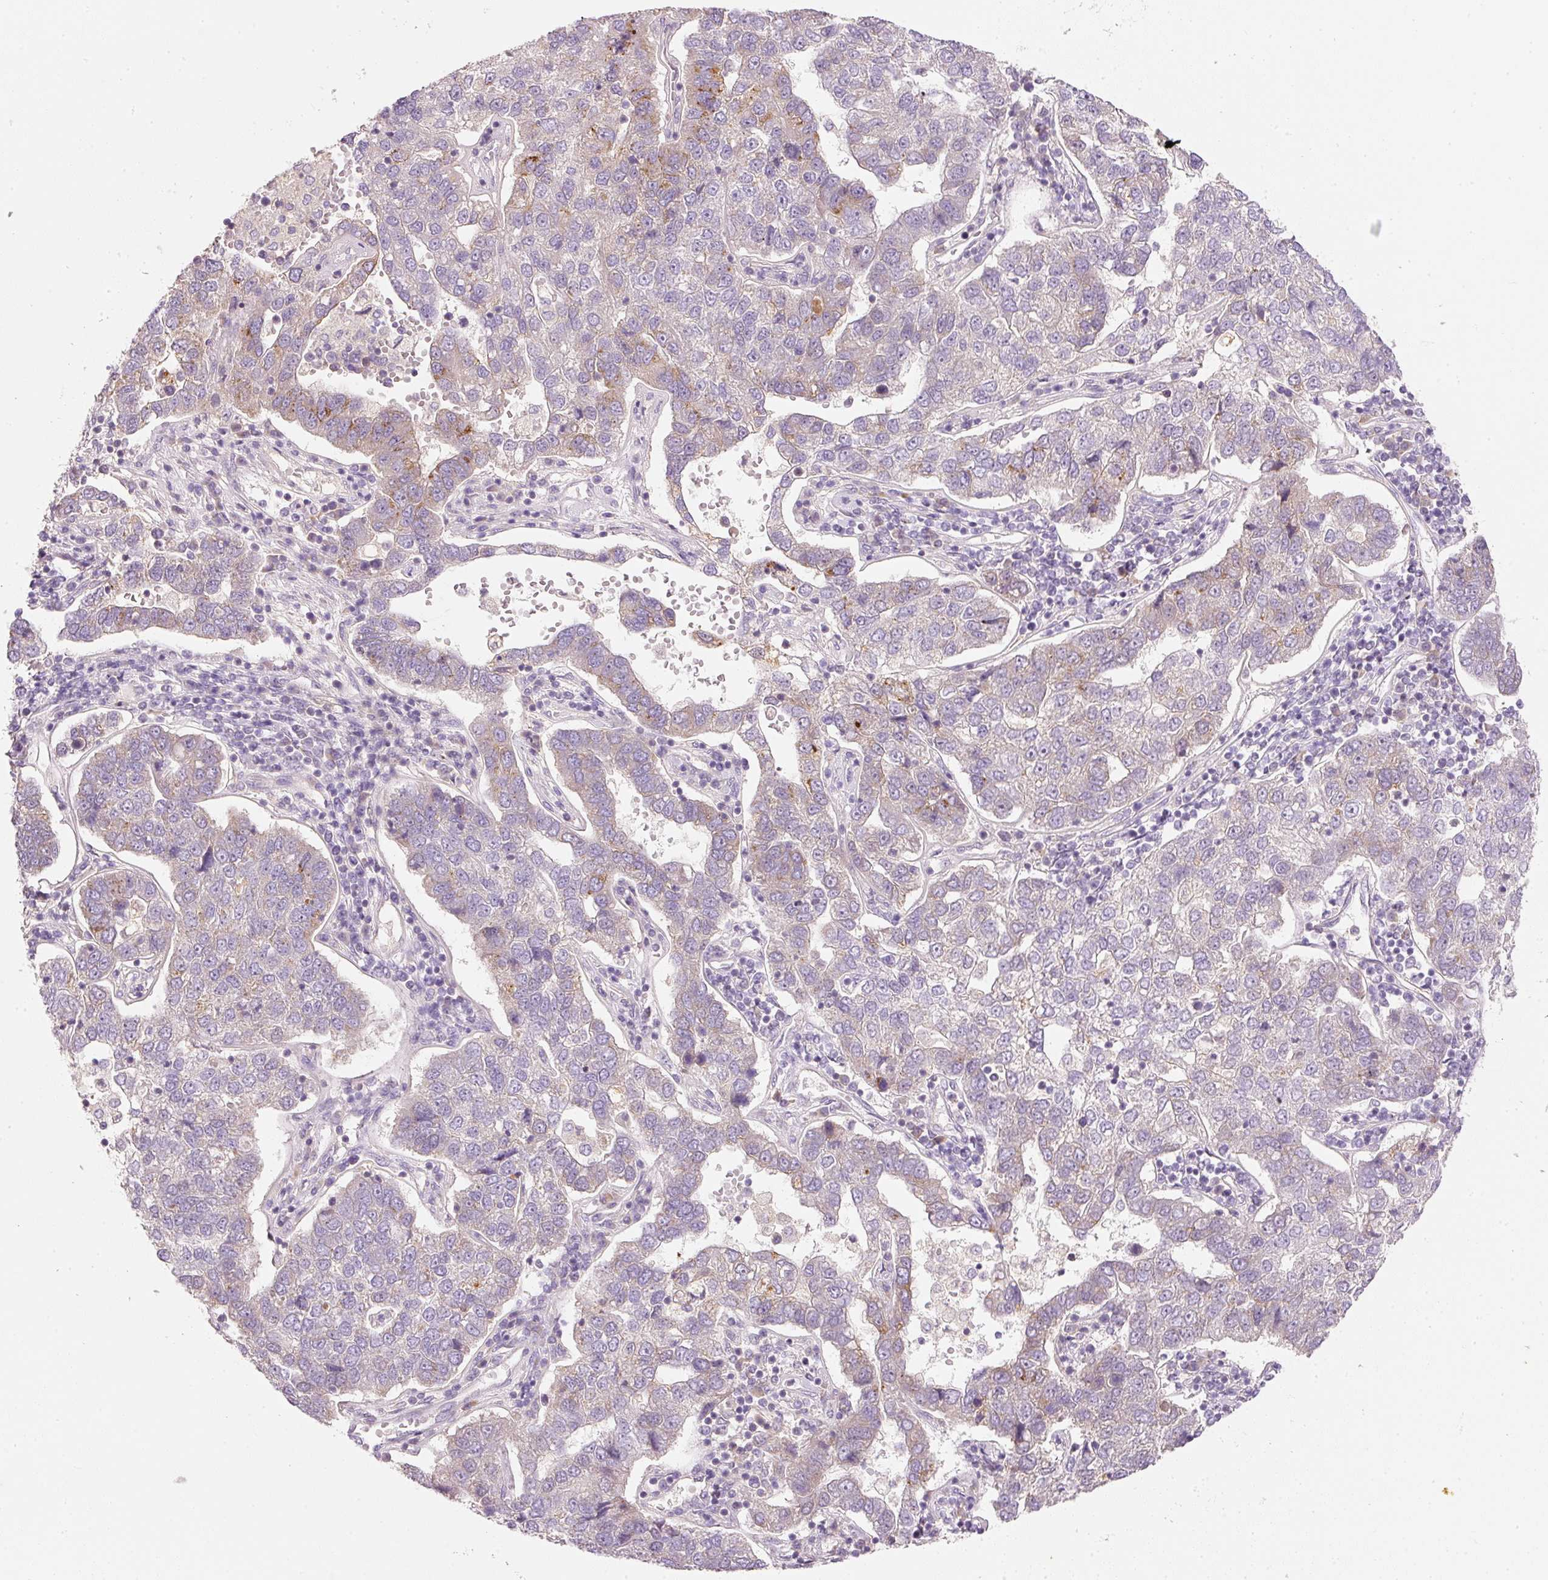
{"staining": {"intensity": "moderate", "quantity": "<25%", "location": "cytoplasmic/membranous"}, "tissue": "pancreatic cancer", "cell_type": "Tumor cells", "image_type": "cancer", "snomed": [{"axis": "morphology", "description": "Adenocarcinoma, NOS"}, {"axis": "topography", "description": "Pancreas"}], "caption": "Human pancreatic cancer (adenocarcinoma) stained with a protein marker displays moderate staining in tumor cells.", "gene": "RNF167", "patient": {"sex": "female", "age": 61}}